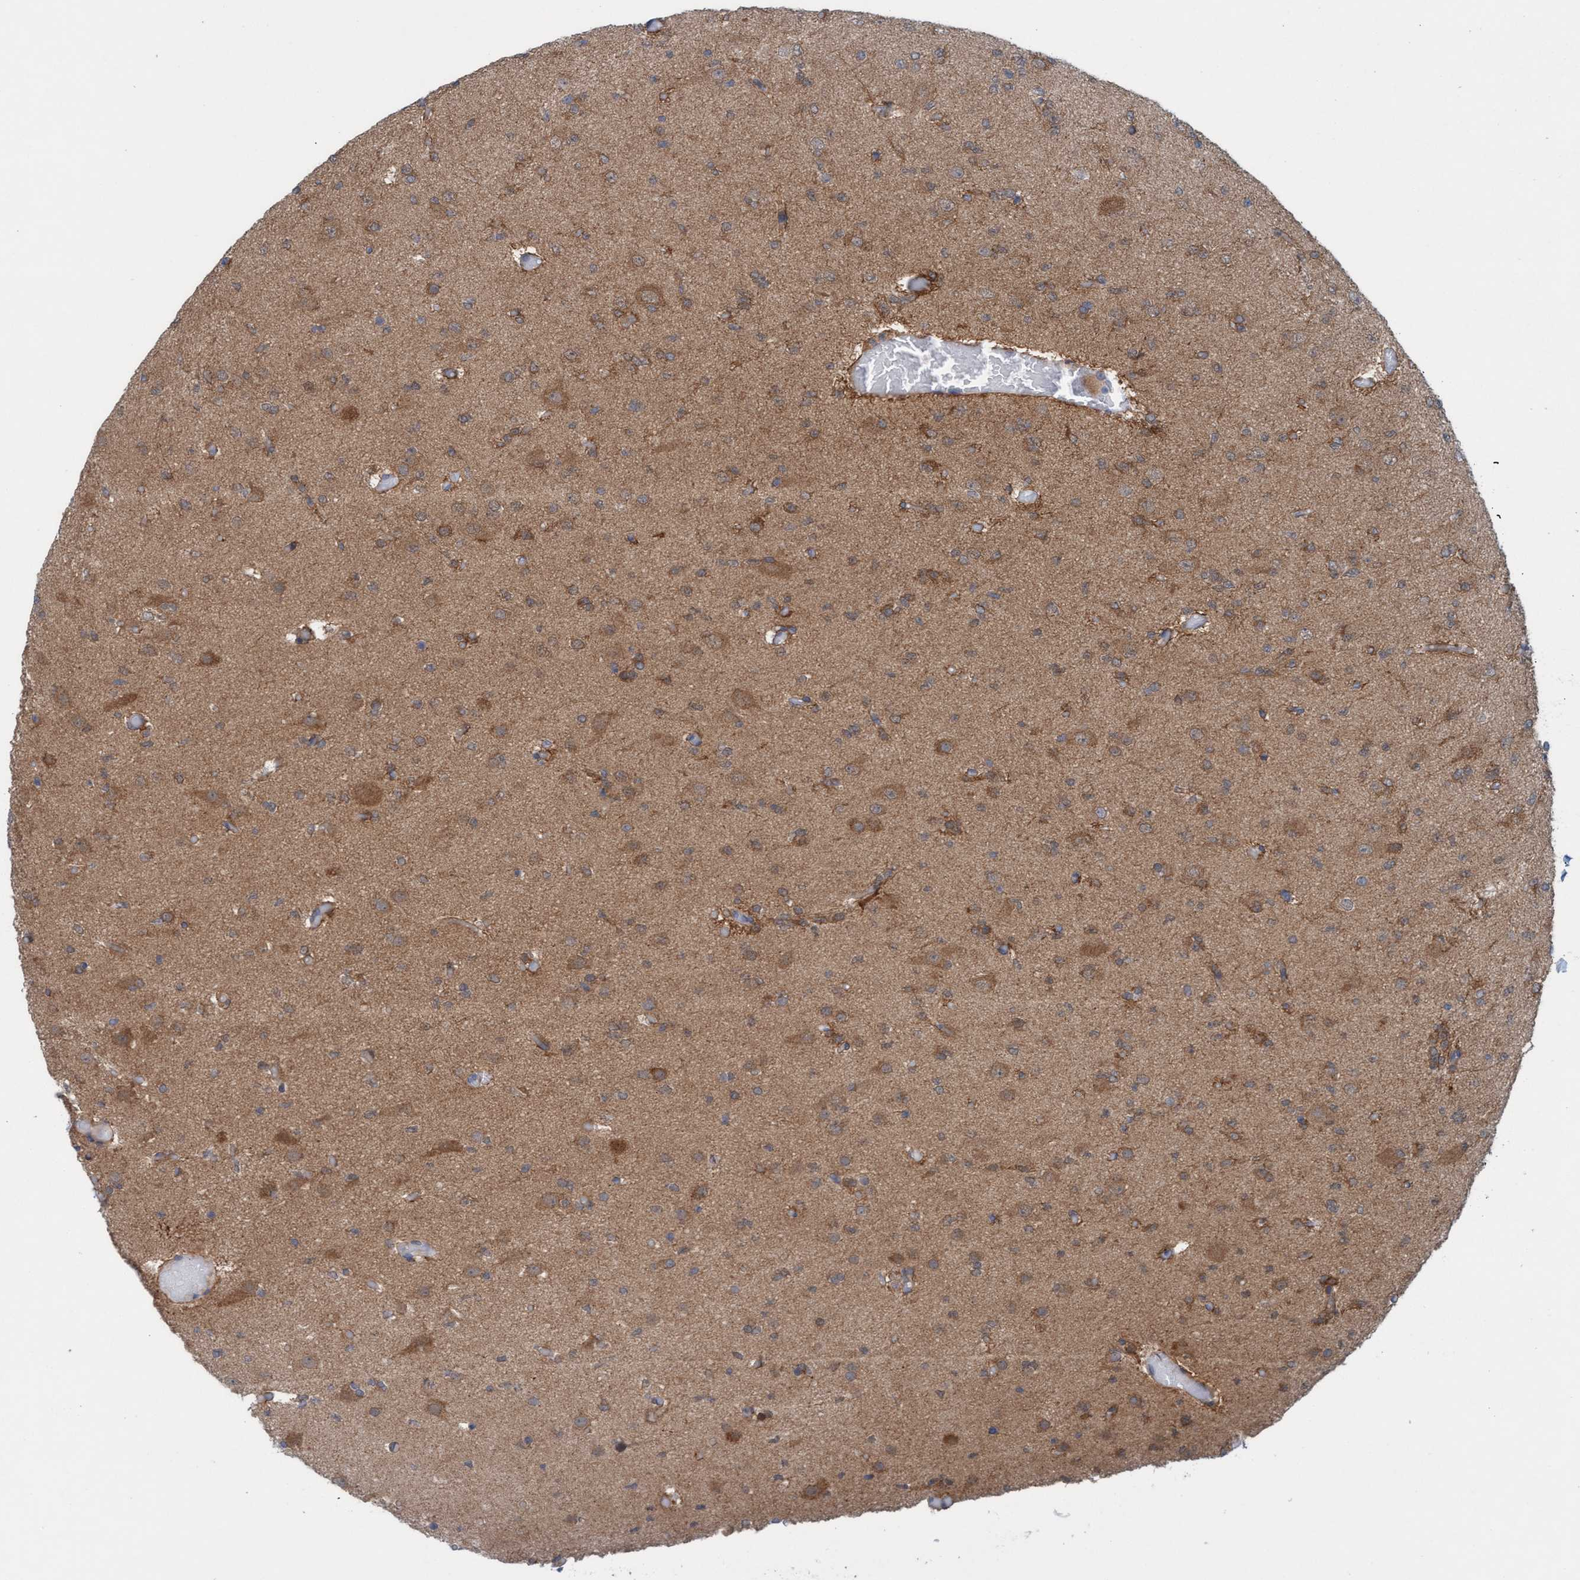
{"staining": {"intensity": "moderate", "quantity": "25%-75%", "location": "cytoplasmic/membranous"}, "tissue": "glioma", "cell_type": "Tumor cells", "image_type": "cancer", "snomed": [{"axis": "morphology", "description": "Glioma, malignant, Low grade"}, {"axis": "topography", "description": "Brain"}], "caption": "Brown immunohistochemical staining in malignant glioma (low-grade) reveals moderate cytoplasmic/membranous expression in approximately 25%-75% of tumor cells. (DAB (3,3'-diaminobenzidine) = brown stain, brightfield microscopy at high magnification).", "gene": "KLHL25", "patient": {"sex": "female", "age": 22}}